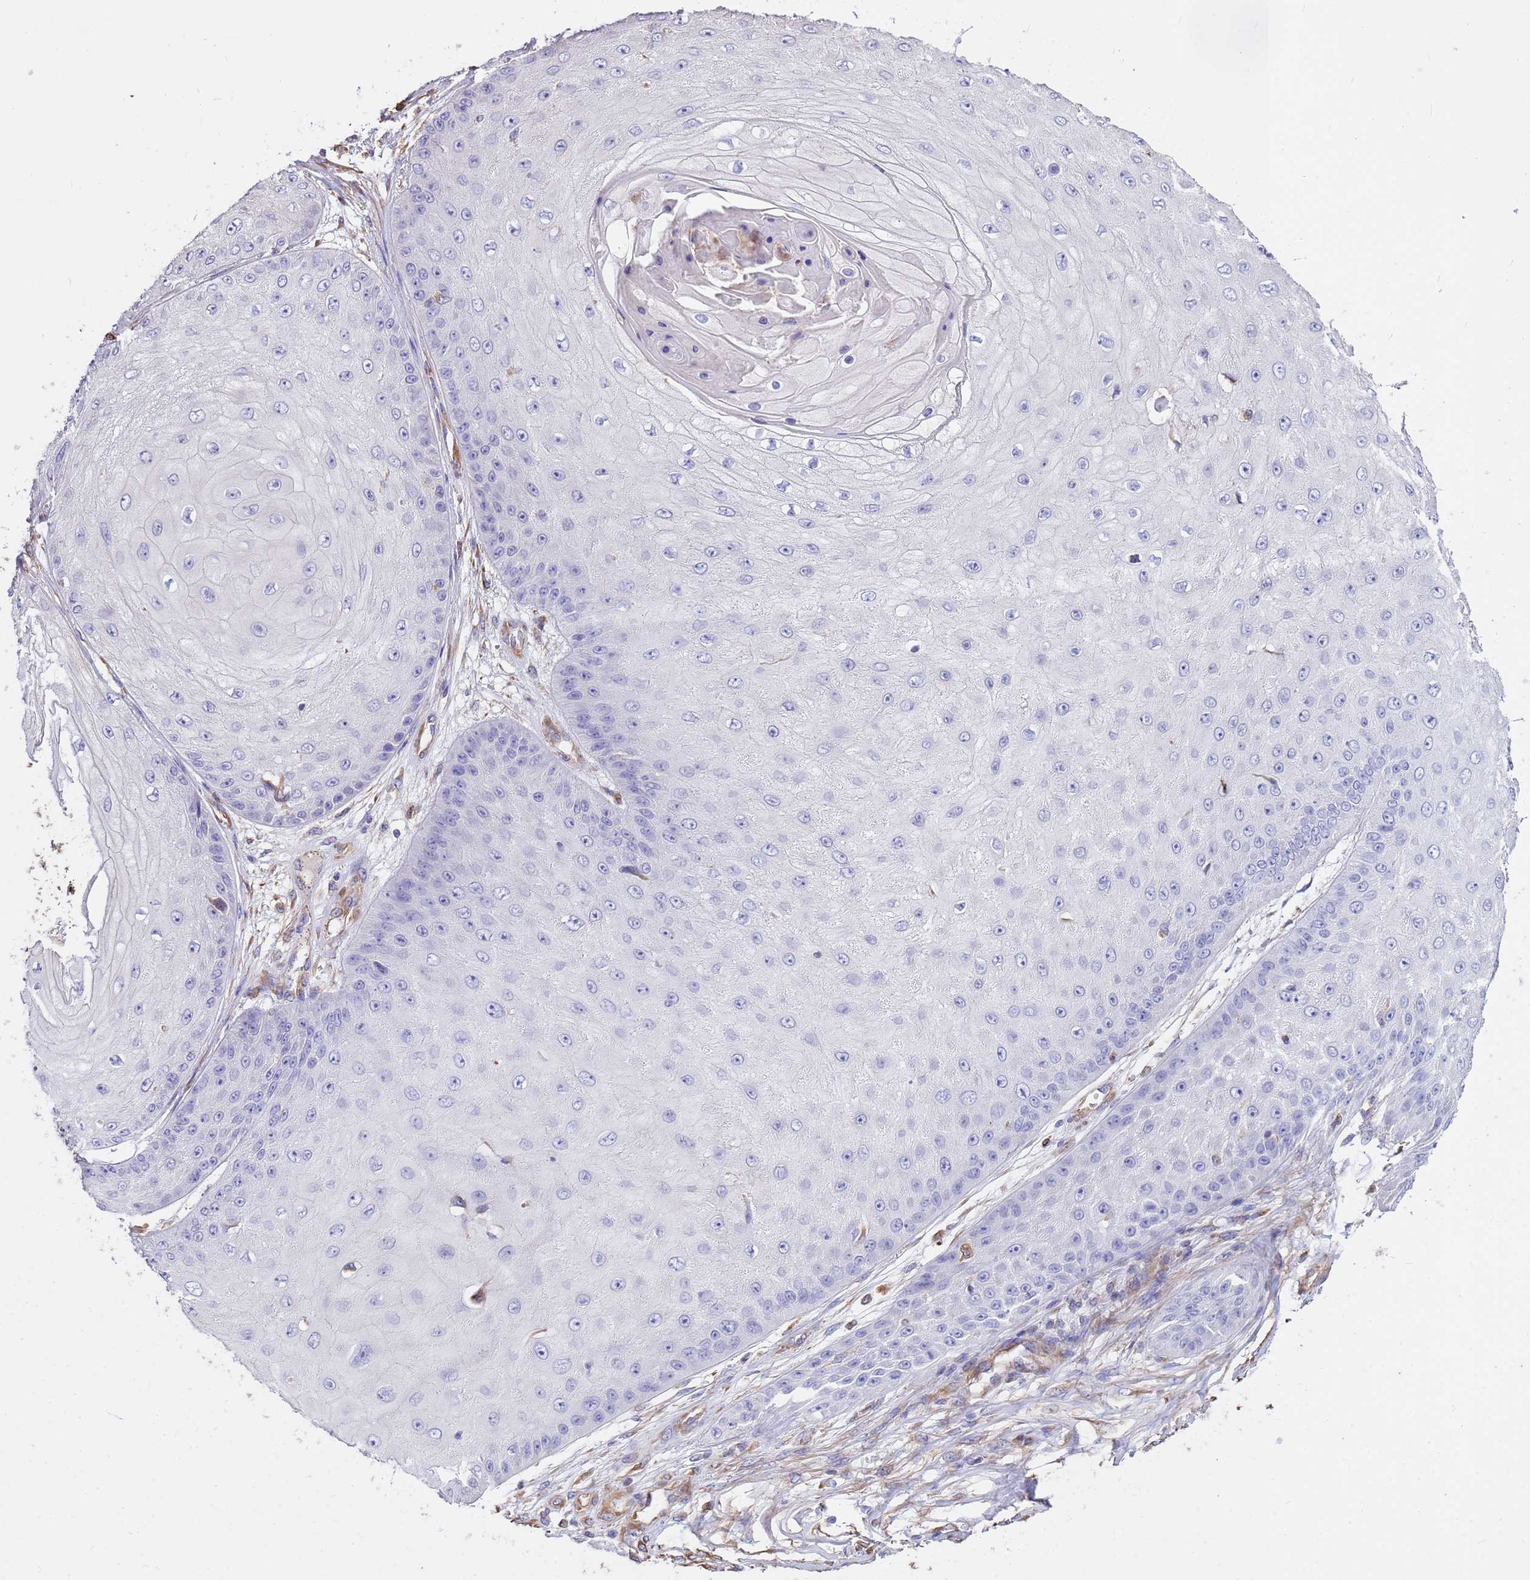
{"staining": {"intensity": "negative", "quantity": "none", "location": "none"}, "tissue": "skin cancer", "cell_type": "Tumor cells", "image_type": "cancer", "snomed": [{"axis": "morphology", "description": "Squamous cell carcinoma, NOS"}, {"axis": "topography", "description": "Skin"}], "caption": "Photomicrograph shows no significant protein expression in tumor cells of skin cancer.", "gene": "TCEAL3", "patient": {"sex": "male", "age": 70}}